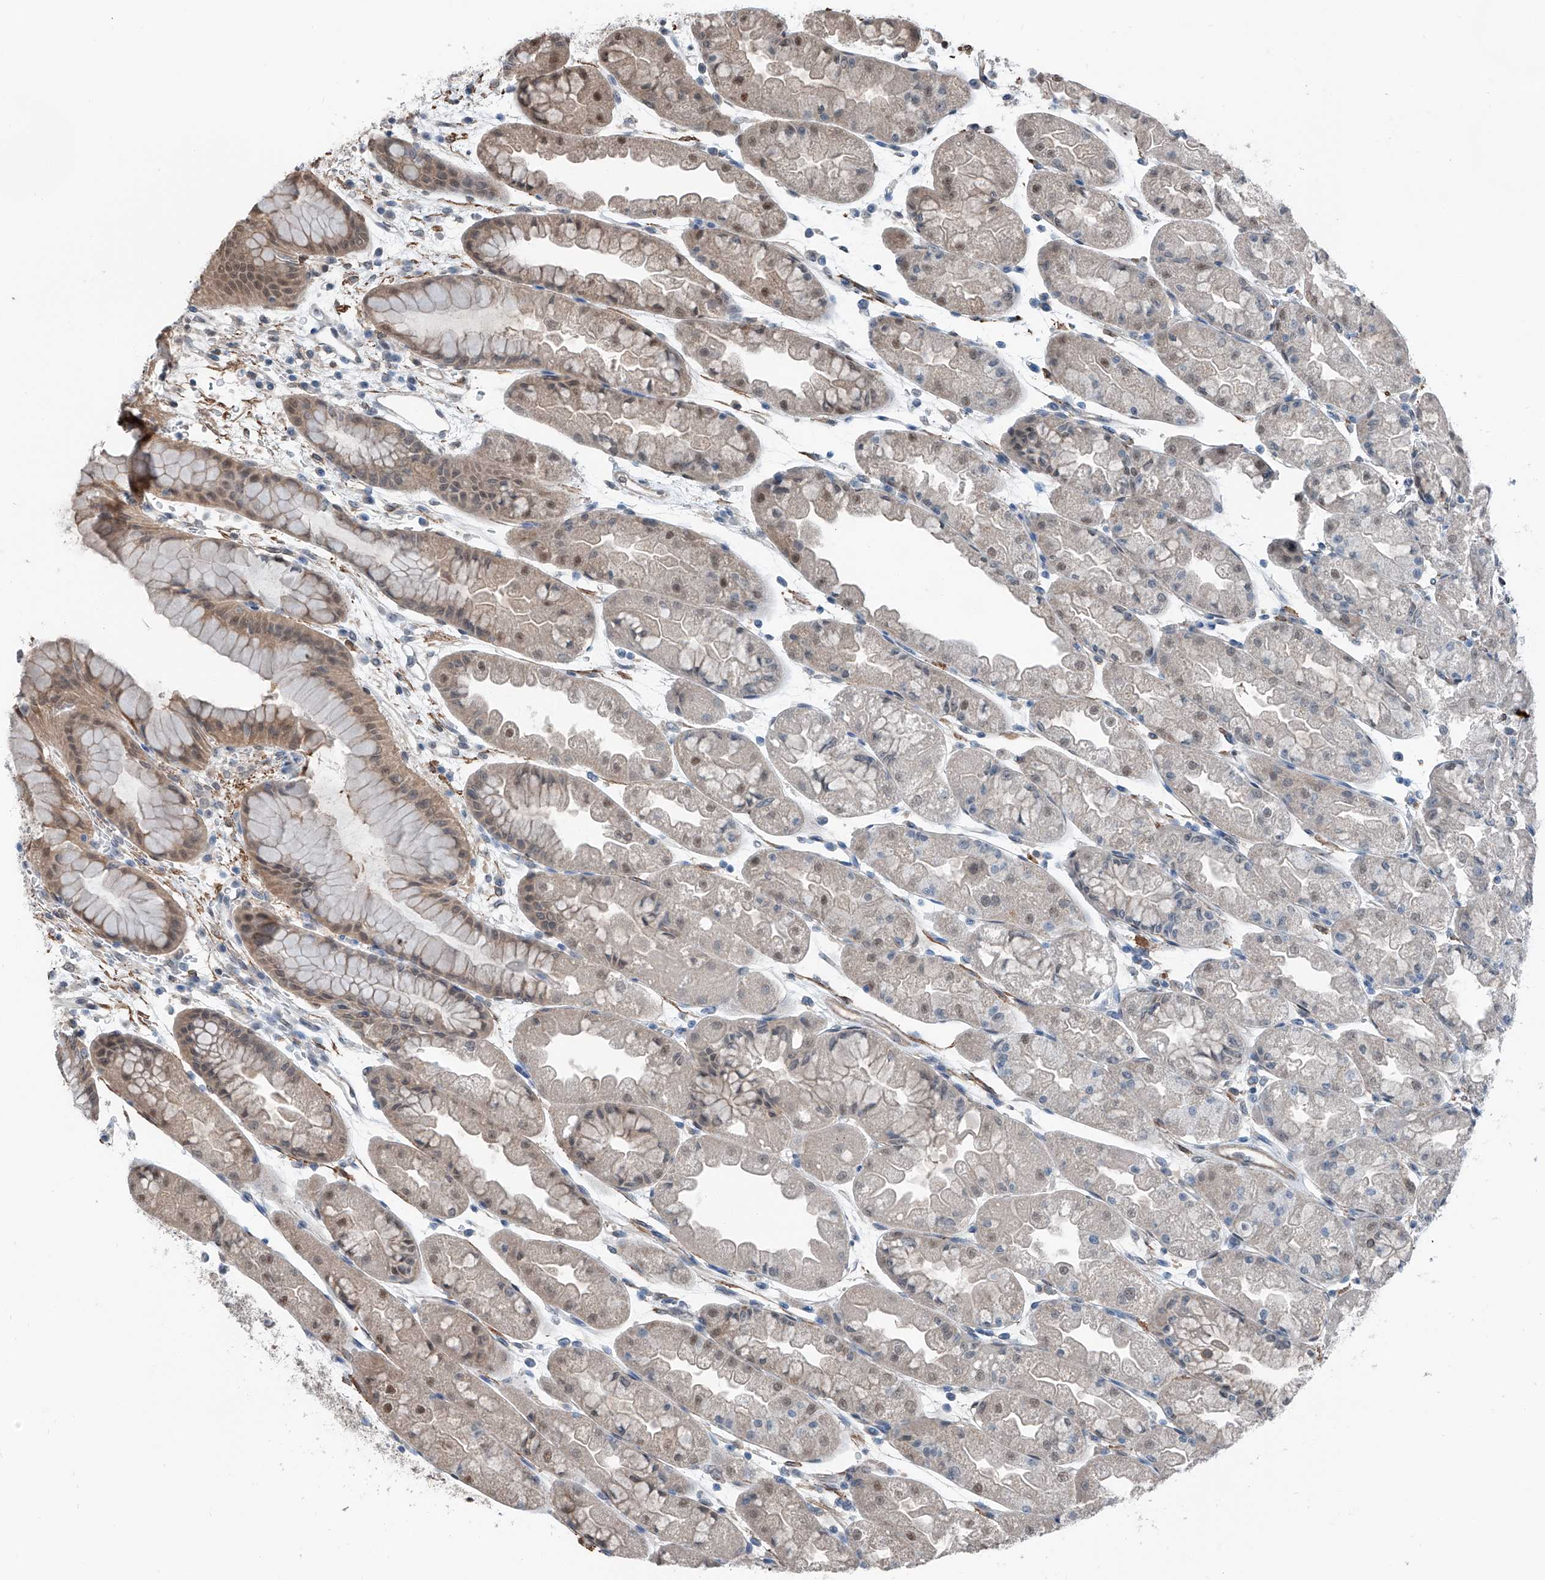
{"staining": {"intensity": "weak", "quantity": "25%-75%", "location": "cytoplasmic/membranous,nuclear"}, "tissue": "stomach", "cell_type": "Glandular cells", "image_type": "normal", "snomed": [{"axis": "morphology", "description": "Normal tissue, NOS"}, {"axis": "topography", "description": "Stomach, upper"}], "caption": "Stomach stained with DAB (3,3'-diaminobenzidine) immunohistochemistry reveals low levels of weak cytoplasmic/membranous,nuclear expression in about 25%-75% of glandular cells. (Stains: DAB (3,3'-diaminobenzidine) in brown, nuclei in blue, Microscopy: brightfield microscopy at high magnification).", "gene": "HSPA6", "patient": {"sex": "male", "age": 47}}